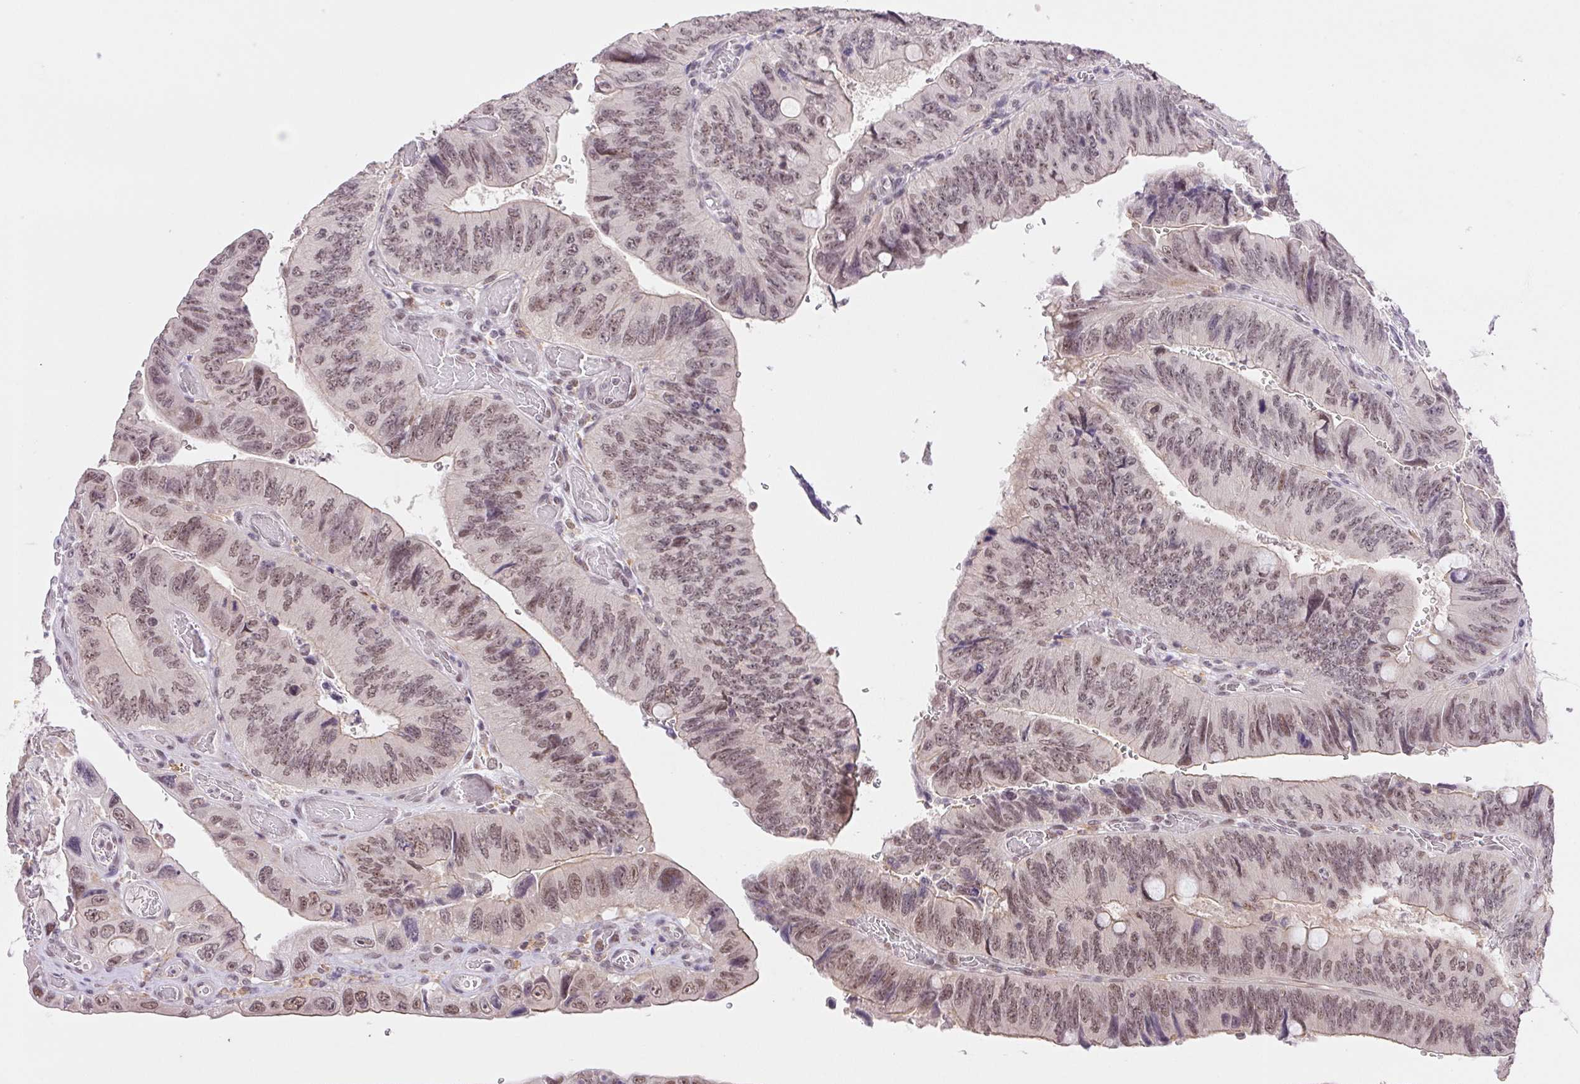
{"staining": {"intensity": "moderate", "quantity": "25%-75%", "location": "nuclear"}, "tissue": "colorectal cancer", "cell_type": "Tumor cells", "image_type": "cancer", "snomed": [{"axis": "morphology", "description": "Adenocarcinoma, NOS"}, {"axis": "topography", "description": "Colon"}], "caption": "This histopathology image displays immunohistochemistry (IHC) staining of colorectal cancer, with medium moderate nuclear expression in approximately 25%-75% of tumor cells.", "gene": "PRPF18", "patient": {"sex": "female", "age": 84}}